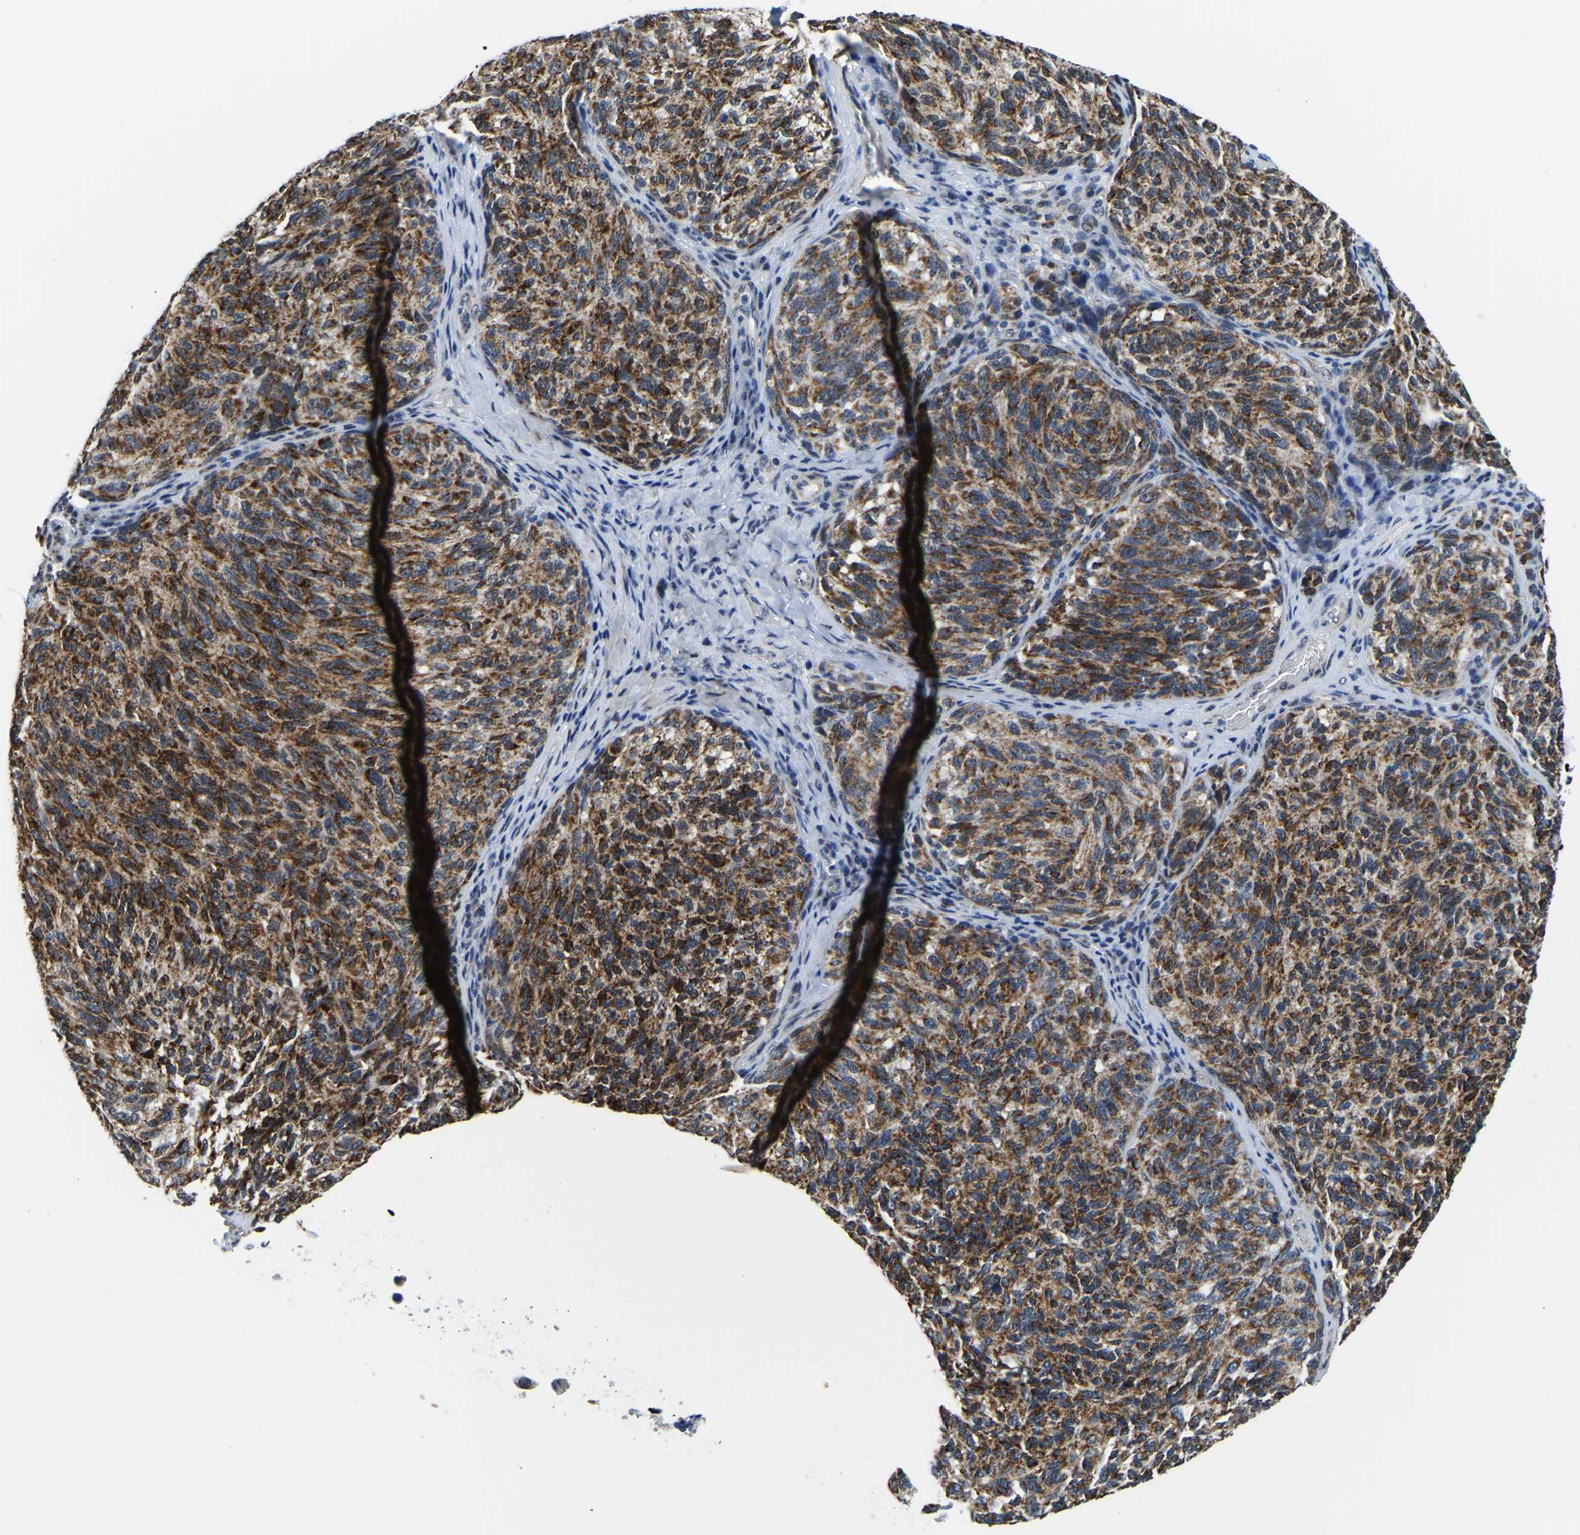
{"staining": {"intensity": "moderate", "quantity": ">75%", "location": "cytoplasmic/membranous"}, "tissue": "melanoma", "cell_type": "Tumor cells", "image_type": "cancer", "snomed": [{"axis": "morphology", "description": "Malignant melanoma, NOS"}, {"axis": "topography", "description": "Skin"}], "caption": "Malignant melanoma was stained to show a protein in brown. There is medium levels of moderate cytoplasmic/membranous expression in about >75% of tumor cells.", "gene": "BNIP3L", "patient": {"sex": "female", "age": 73}}